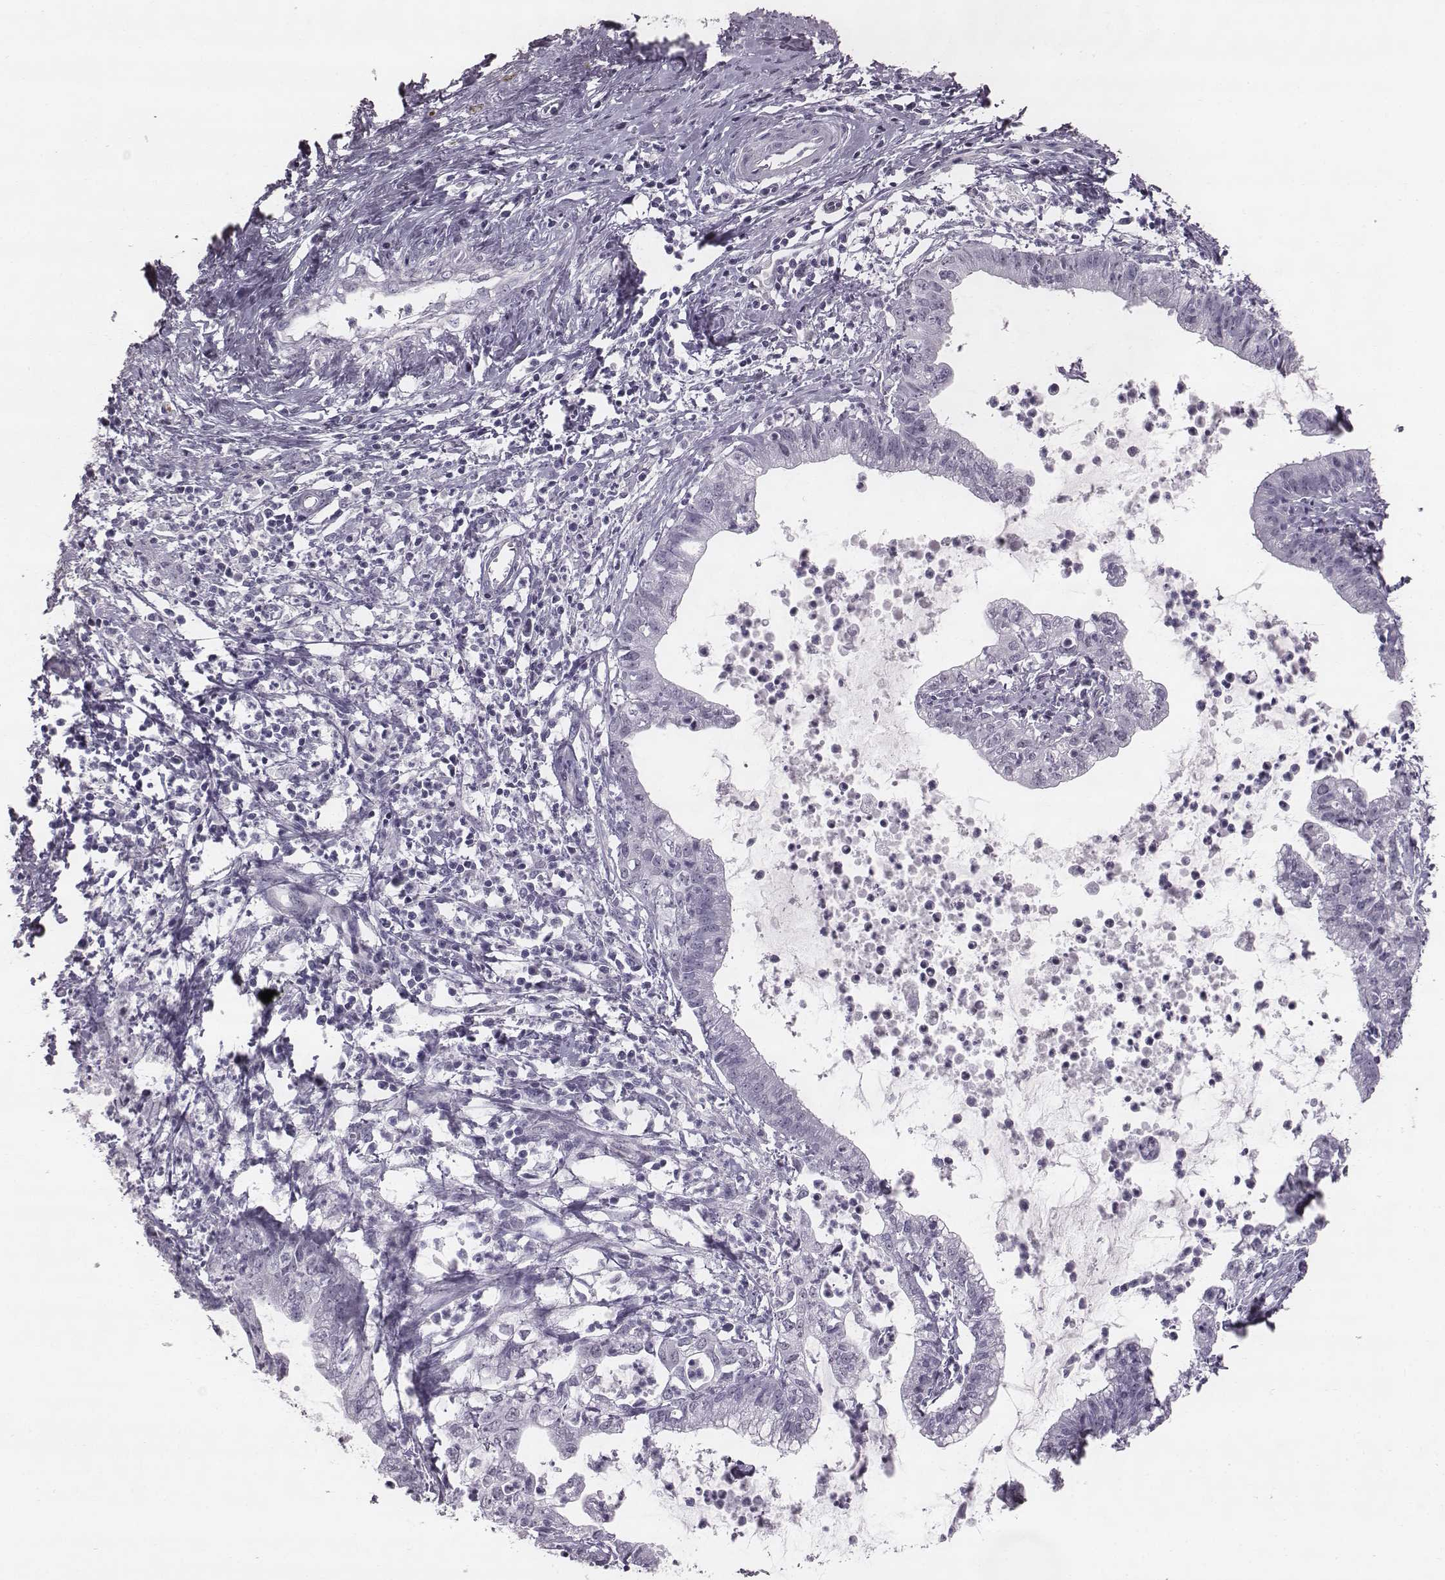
{"staining": {"intensity": "negative", "quantity": "none", "location": "none"}, "tissue": "cervical cancer", "cell_type": "Tumor cells", "image_type": "cancer", "snomed": [{"axis": "morphology", "description": "Normal tissue, NOS"}, {"axis": "morphology", "description": "Adenocarcinoma, NOS"}, {"axis": "topography", "description": "Cervix"}], "caption": "An image of cervical cancer stained for a protein shows no brown staining in tumor cells.", "gene": "PDE8B", "patient": {"sex": "female", "age": 38}}